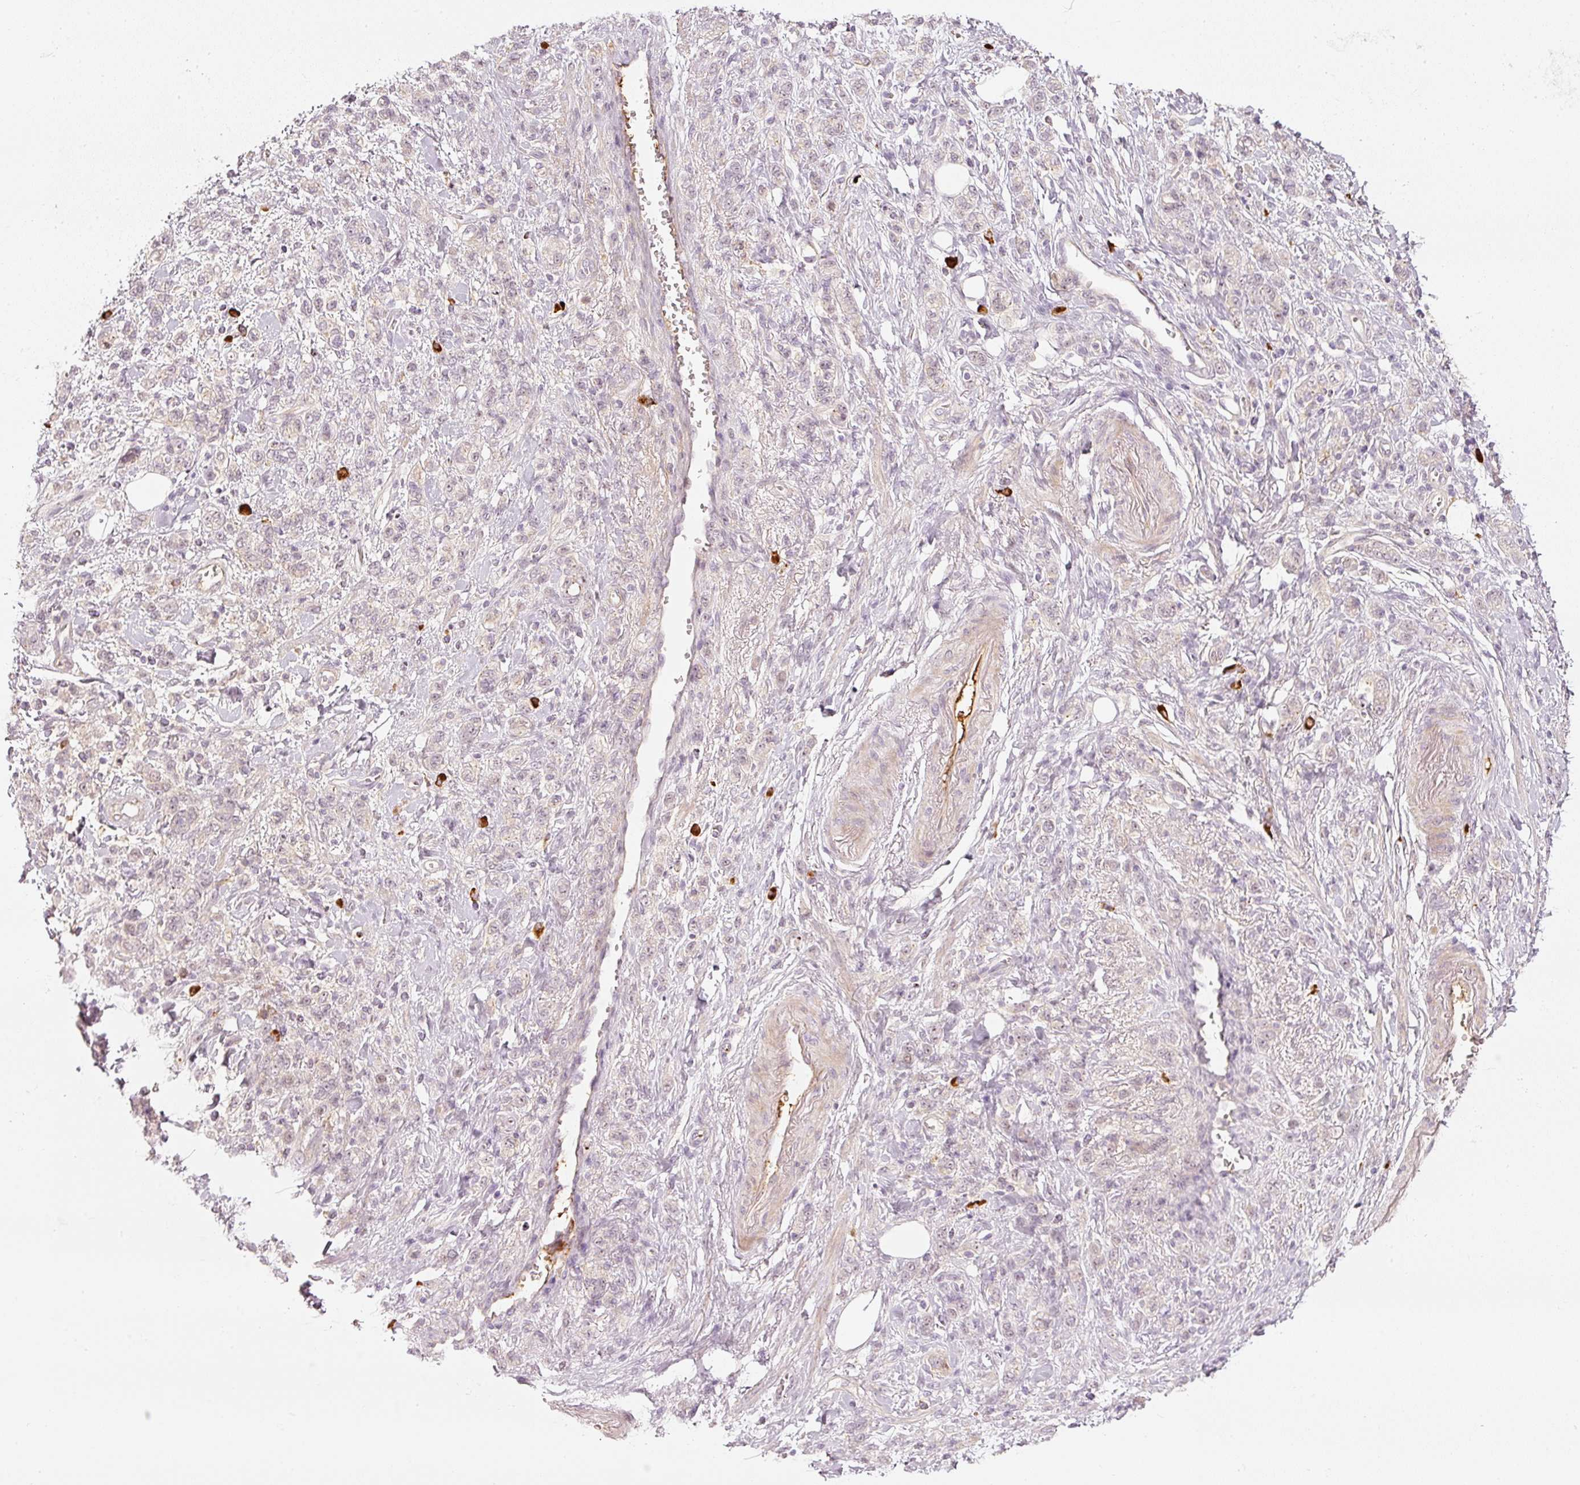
{"staining": {"intensity": "negative", "quantity": "none", "location": "none"}, "tissue": "stomach cancer", "cell_type": "Tumor cells", "image_type": "cancer", "snomed": [{"axis": "morphology", "description": "Adenocarcinoma, NOS"}, {"axis": "topography", "description": "Stomach"}], "caption": "IHC of human stomach adenocarcinoma shows no positivity in tumor cells.", "gene": "VCAM1", "patient": {"sex": "male", "age": 77}}